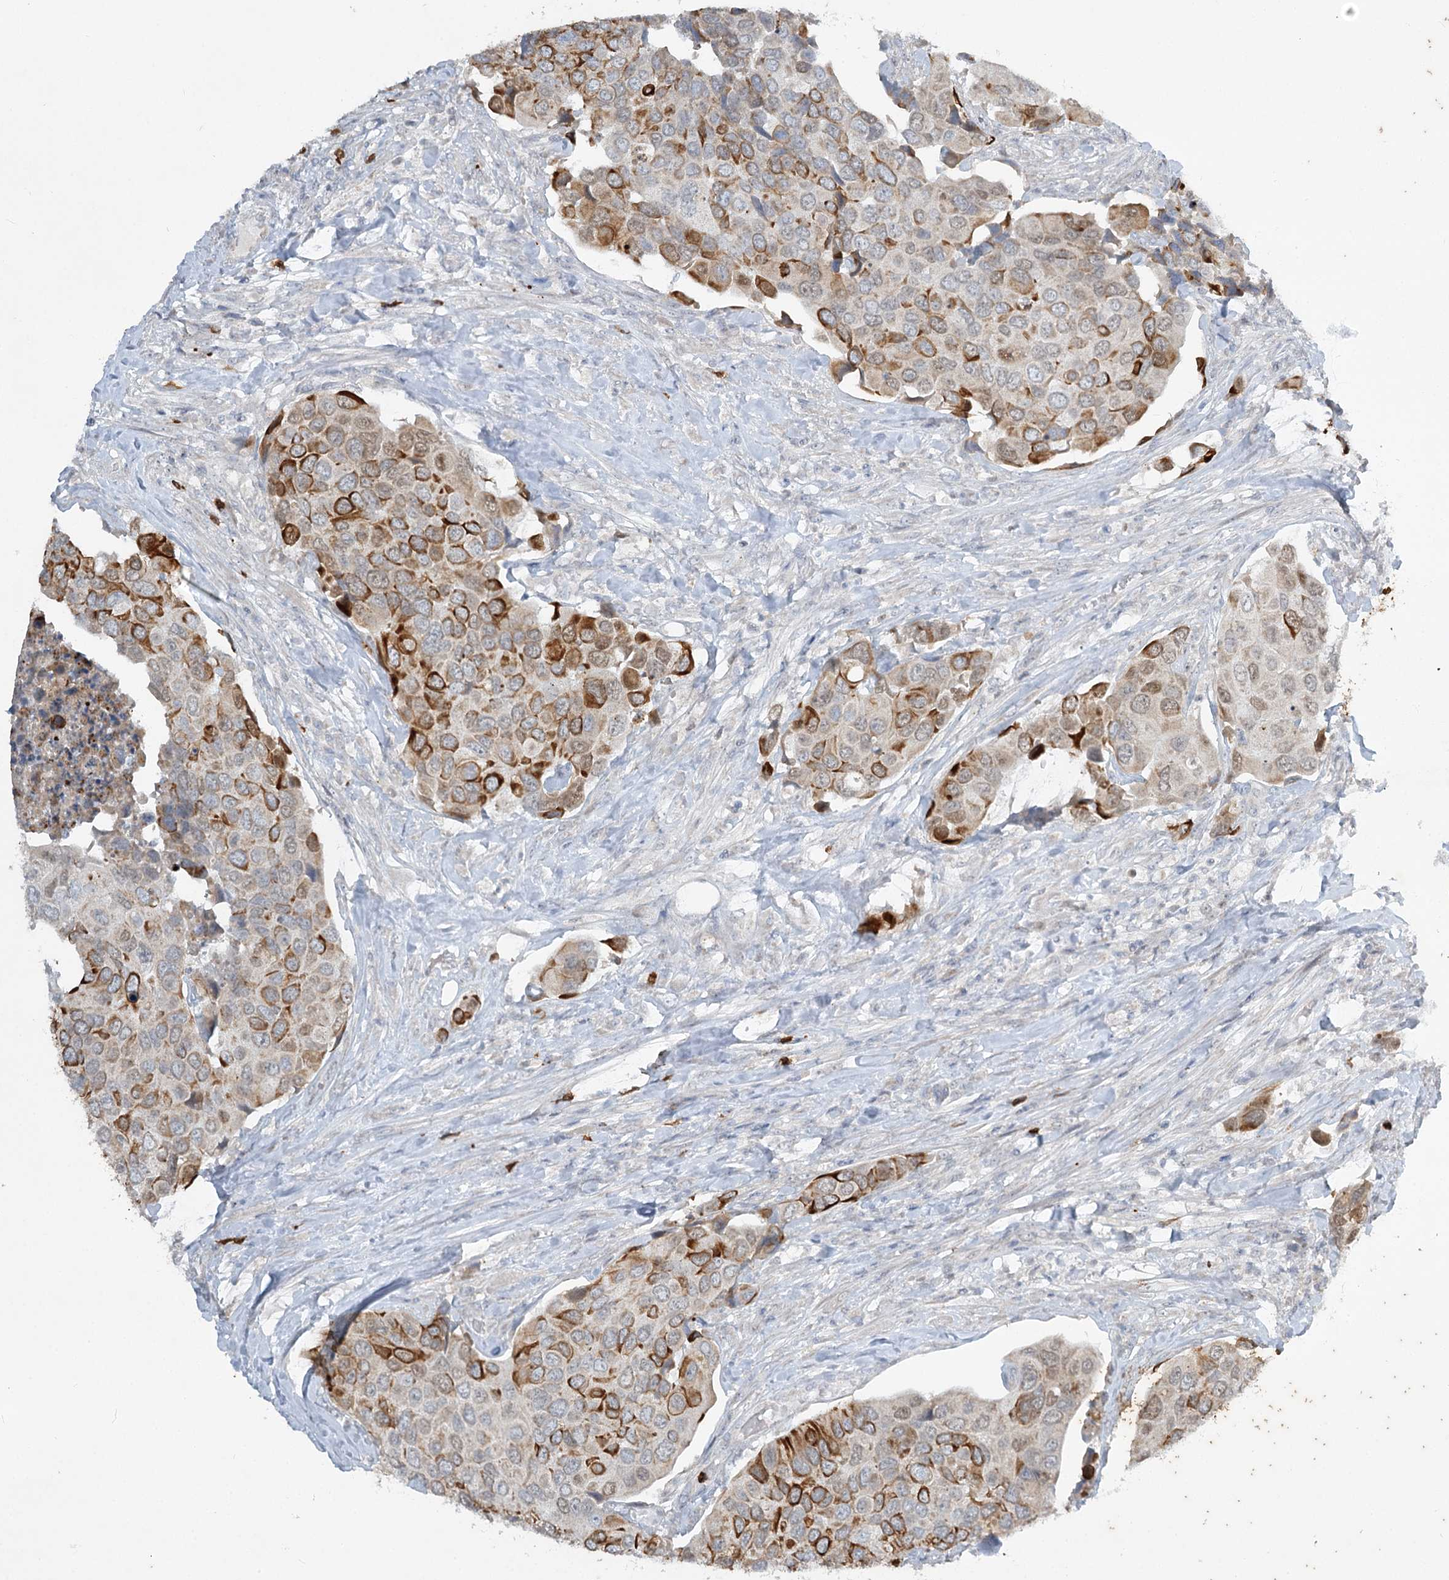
{"staining": {"intensity": "moderate", "quantity": "25%-75%", "location": "cytoplasmic/membranous"}, "tissue": "urothelial cancer", "cell_type": "Tumor cells", "image_type": "cancer", "snomed": [{"axis": "morphology", "description": "Urothelial carcinoma, High grade"}, {"axis": "topography", "description": "Urinary bladder"}], "caption": "Tumor cells demonstrate moderate cytoplasmic/membranous positivity in approximately 25%-75% of cells in high-grade urothelial carcinoma. The protein is stained brown, and the nuclei are stained in blue (DAB (3,3'-diaminobenzidine) IHC with brightfield microscopy, high magnification).", "gene": "ABITRAM", "patient": {"sex": "male", "age": 74}}